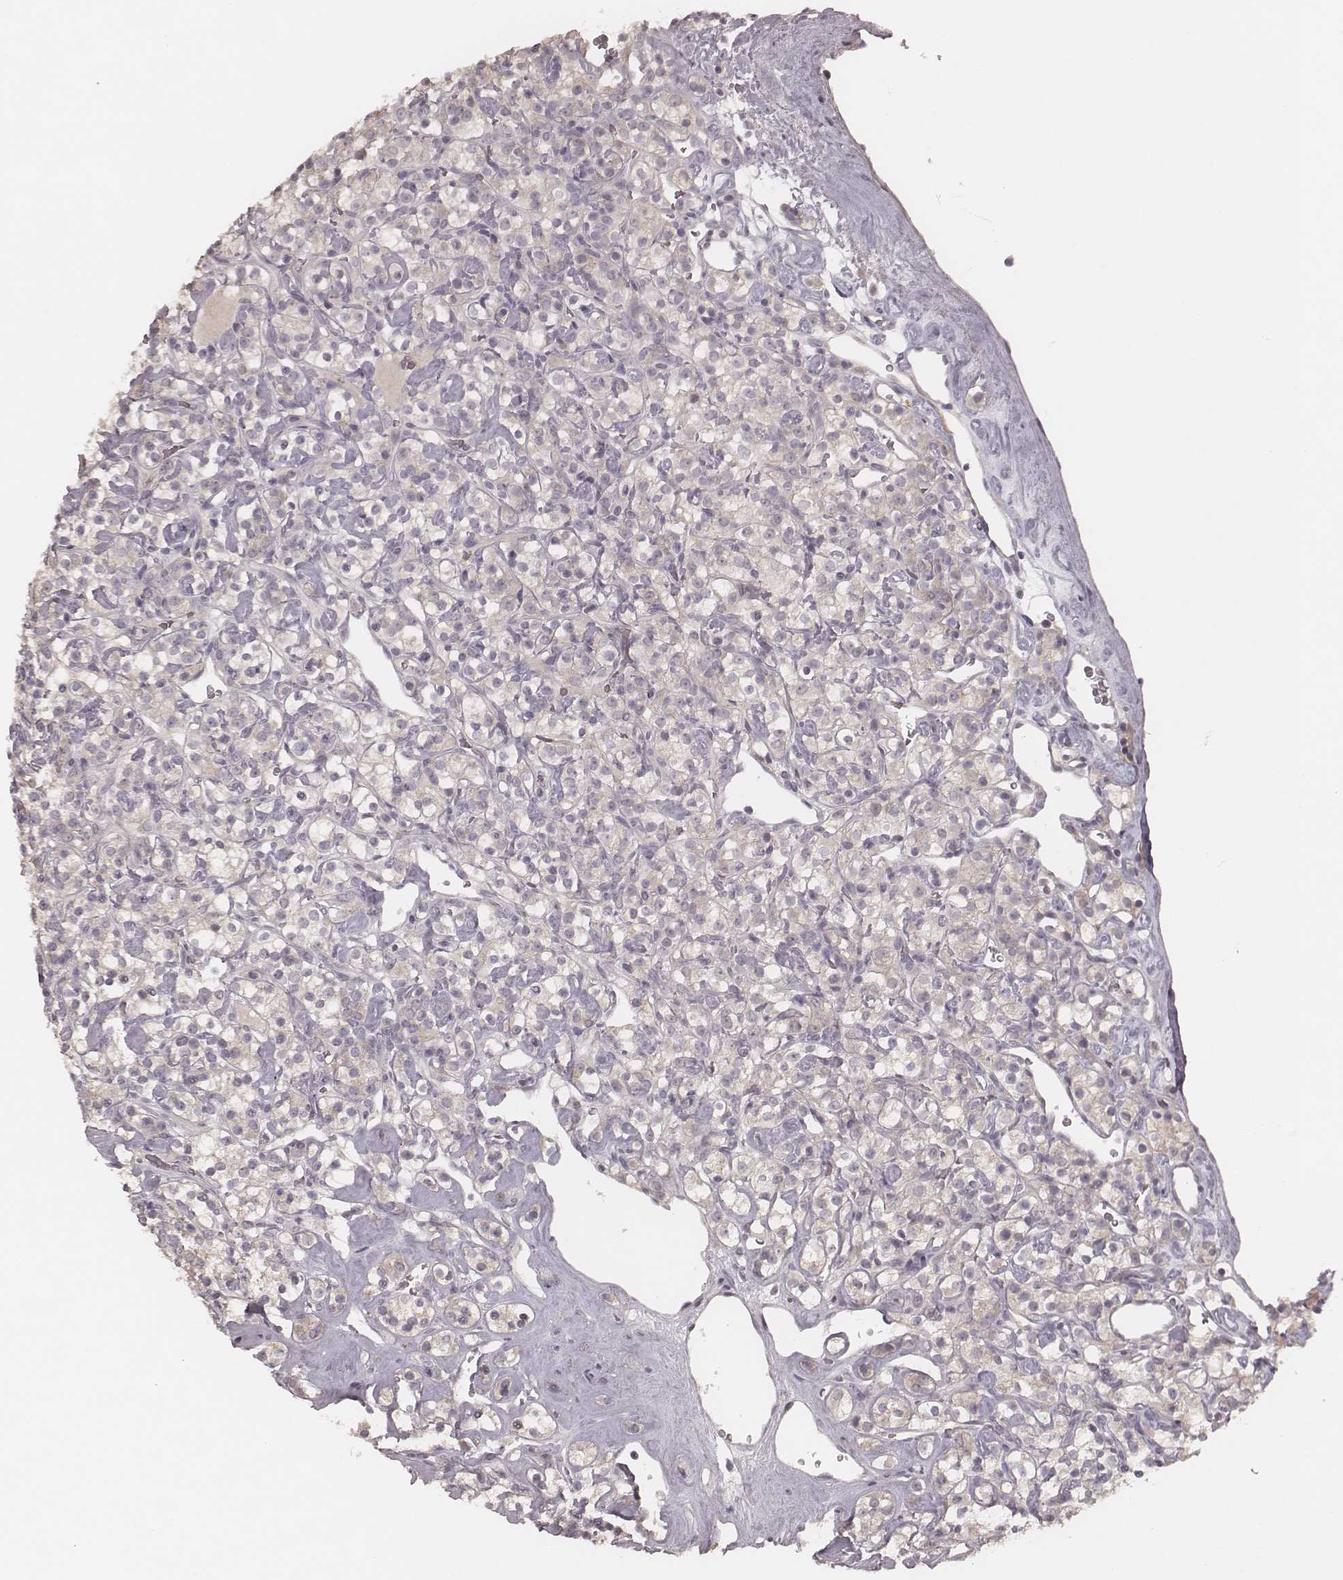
{"staining": {"intensity": "negative", "quantity": "none", "location": "none"}, "tissue": "renal cancer", "cell_type": "Tumor cells", "image_type": "cancer", "snomed": [{"axis": "morphology", "description": "Adenocarcinoma, NOS"}, {"axis": "topography", "description": "Kidney"}], "caption": "A high-resolution micrograph shows IHC staining of renal cancer (adenocarcinoma), which reveals no significant expression in tumor cells.", "gene": "FAM13B", "patient": {"sex": "male", "age": 77}}